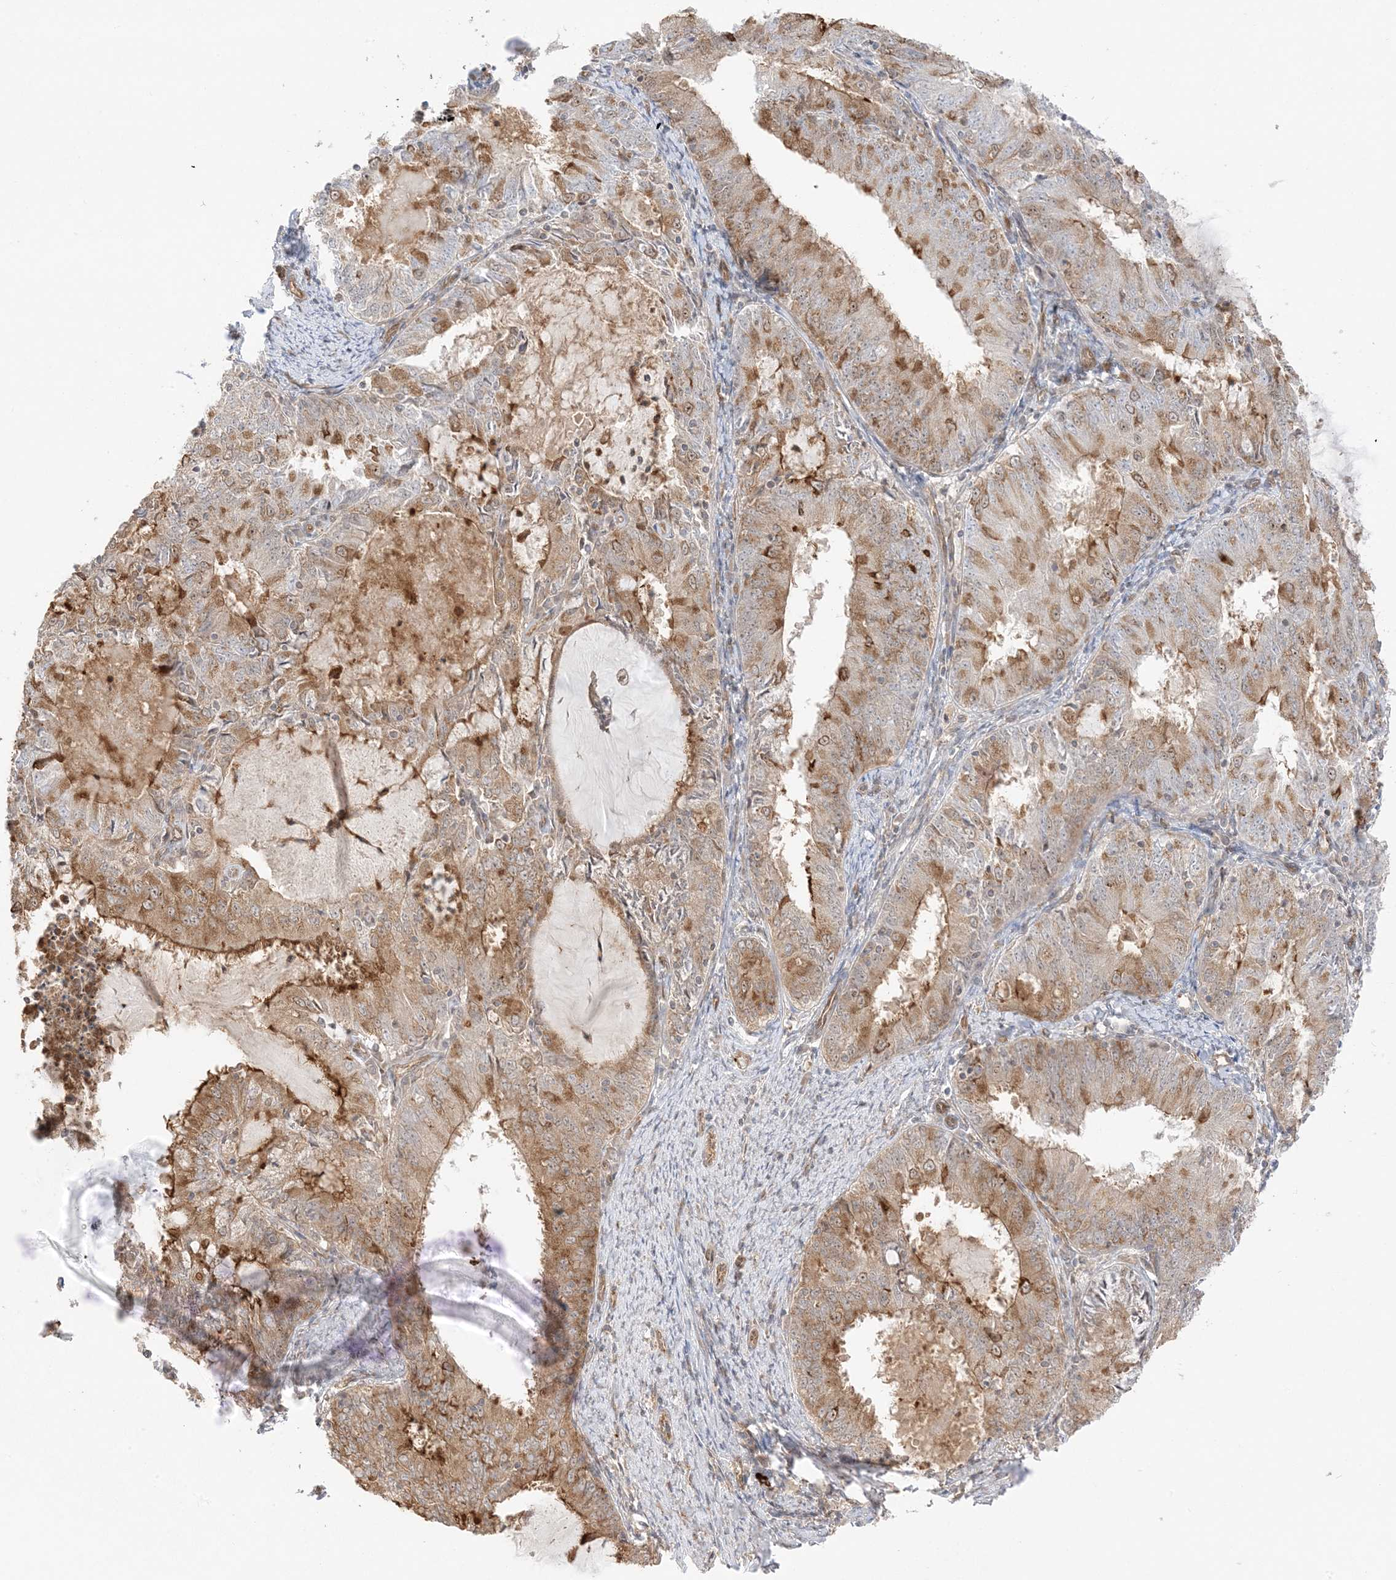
{"staining": {"intensity": "moderate", "quantity": "<25%", "location": "cytoplasmic/membranous"}, "tissue": "endometrial cancer", "cell_type": "Tumor cells", "image_type": "cancer", "snomed": [{"axis": "morphology", "description": "Adenocarcinoma, NOS"}, {"axis": "topography", "description": "Endometrium"}], "caption": "There is low levels of moderate cytoplasmic/membranous positivity in tumor cells of adenocarcinoma (endometrial), as demonstrated by immunohistochemical staining (brown color).", "gene": "UBAP2L", "patient": {"sex": "female", "age": 57}}